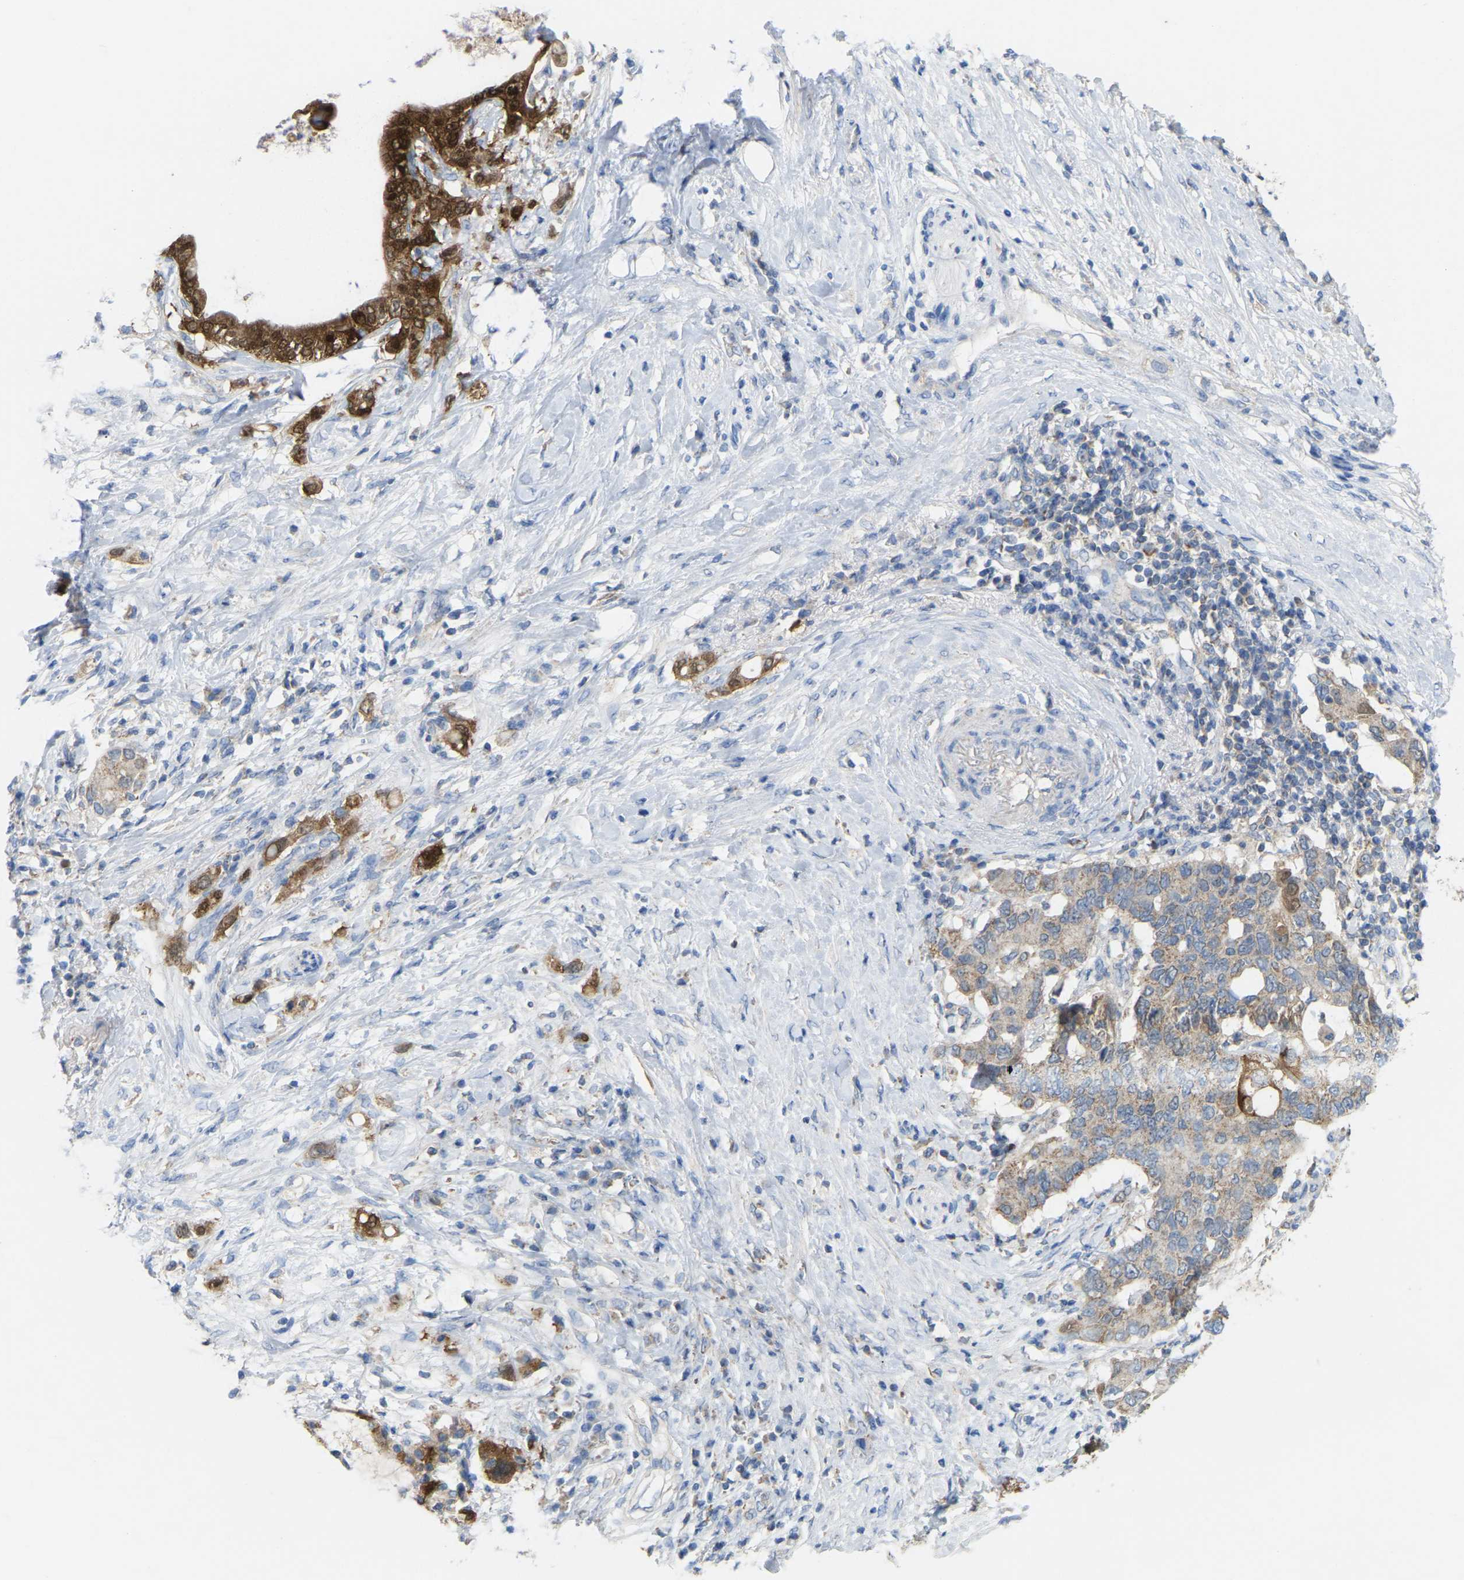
{"staining": {"intensity": "moderate", "quantity": ">75%", "location": "cytoplasmic/membranous"}, "tissue": "pancreatic cancer", "cell_type": "Tumor cells", "image_type": "cancer", "snomed": [{"axis": "morphology", "description": "Adenocarcinoma, NOS"}, {"axis": "topography", "description": "Pancreas"}], "caption": "Pancreatic cancer stained with IHC demonstrates moderate cytoplasmic/membranous expression in about >75% of tumor cells.", "gene": "SERPINB5", "patient": {"sex": "female", "age": 56}}